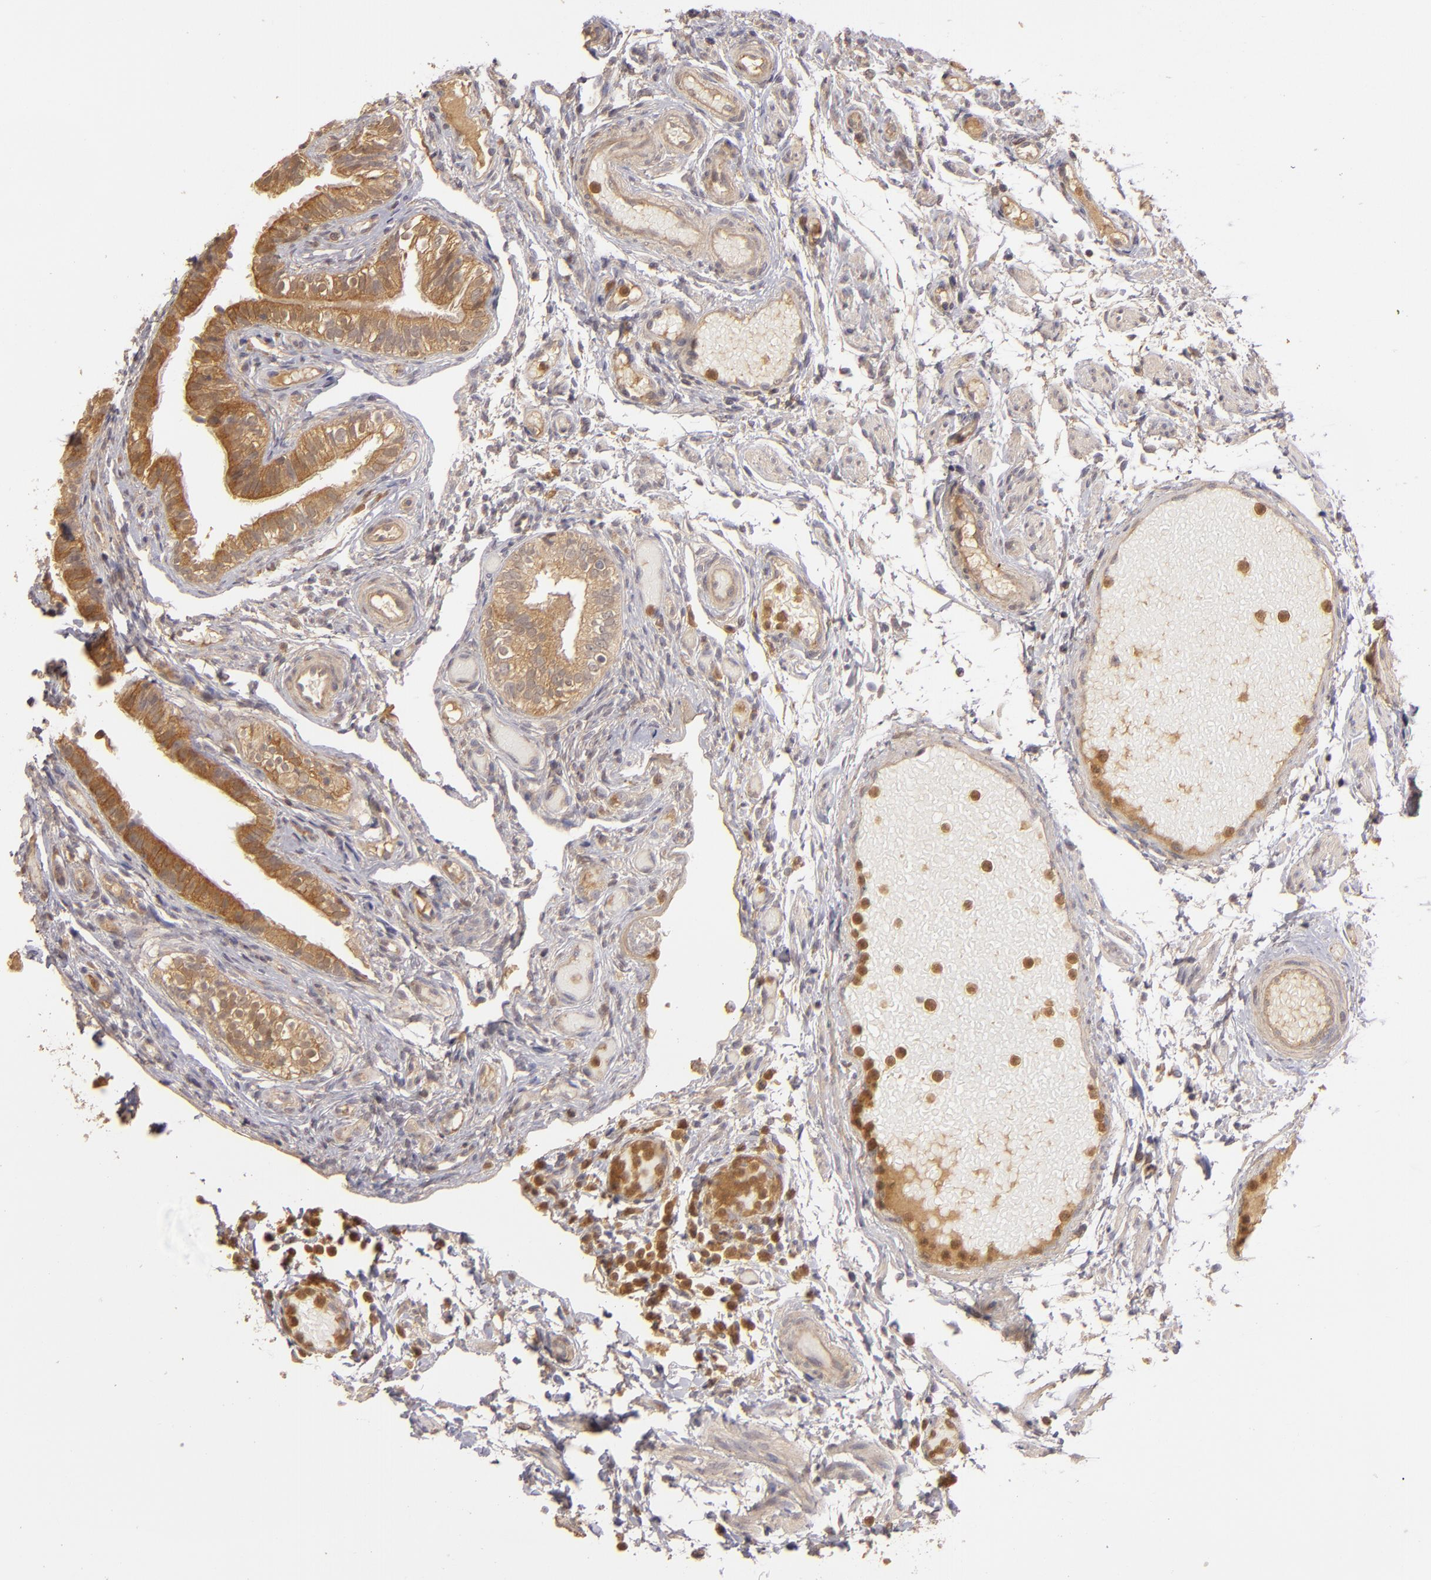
{"staining": {"intensity": "strong", "quantity": ">75%", "location": "cytoplasmic/membranous"}, "tissue": "fallopian tube", "cell_type": "Glandular cells", "image_type": "normal", "snomed": [{"axis": "morphology", "description": "Normal tissue, NOS"}, {"axis": "morphology", "description": "Dermoid, NOS"}, {"axis": "topography", "description": "Fallopian tube"}], "caption": "A histopathology image of human fallopian tube stained for a protein reveals strong cytoplasmic/membranous brown staining in glandular cells.", "gene": "PRKCD", "patient": {"sex": "female", "age": 33}}